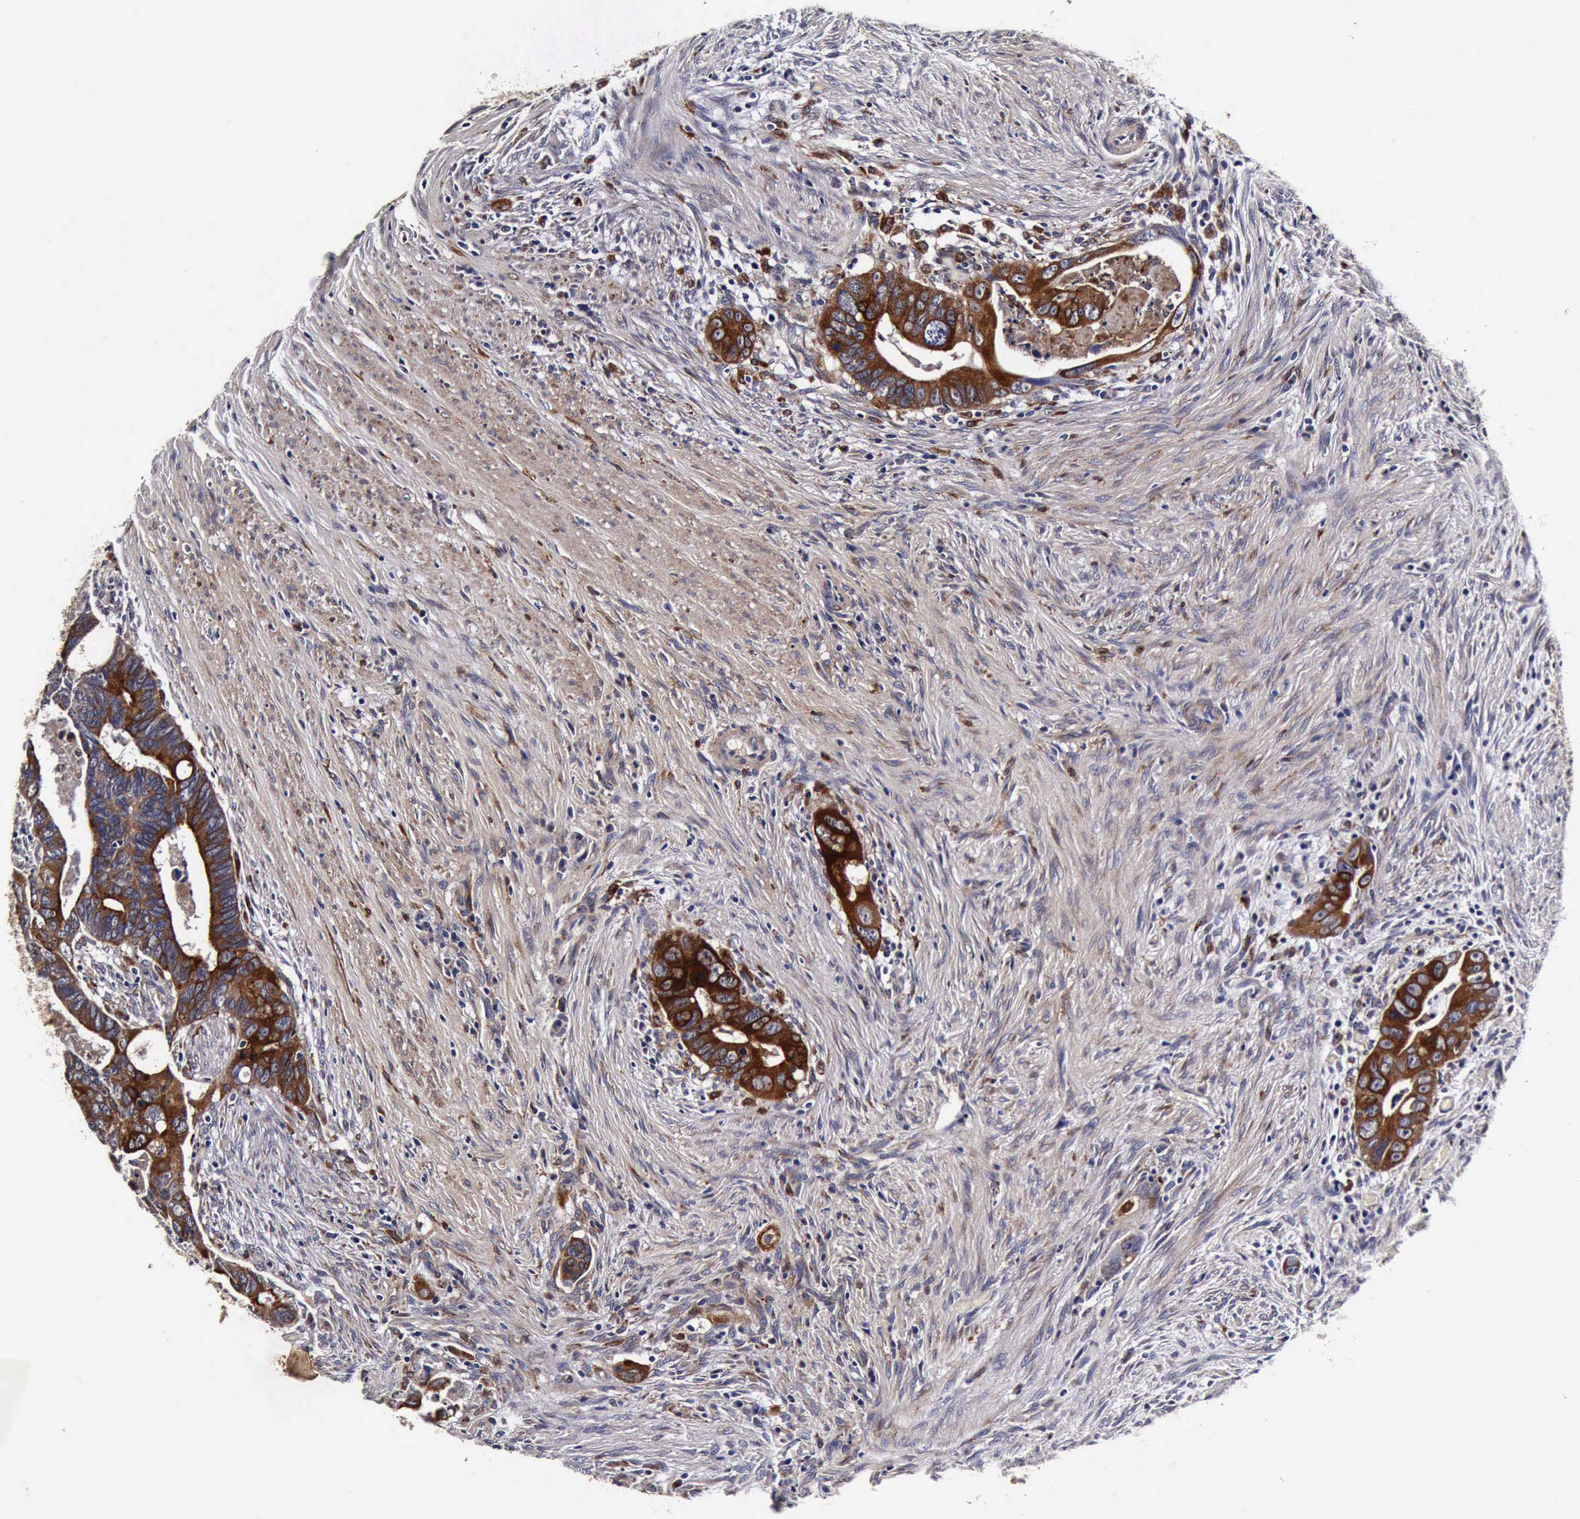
{"staining": {"intensity": "strong", "quantity": ">75%", "location": "cytoplasmic/membranous"}, "tissue": "colorectal cancer", "cell_type": "Tumor cells", "image_type": "cancer", "snomed": [{"axis": "morphology", "description": "Adenocarcinoma, NOS"}, {"axis": "topography", "description": "Rectum"}], "caption": "IHC histopathology image of neoplastic tissue: colorectal adenocarcinoma stained using immunohistochemistry (IHC) demonstrates high levels of strong protein expression localized specifically in the cytoplasmic/membranous of tumor cells, appearing as a cytoplasmic/membranous brown color.", "gene": "CST3", "patient": {"sex": "male", "age": 53}}